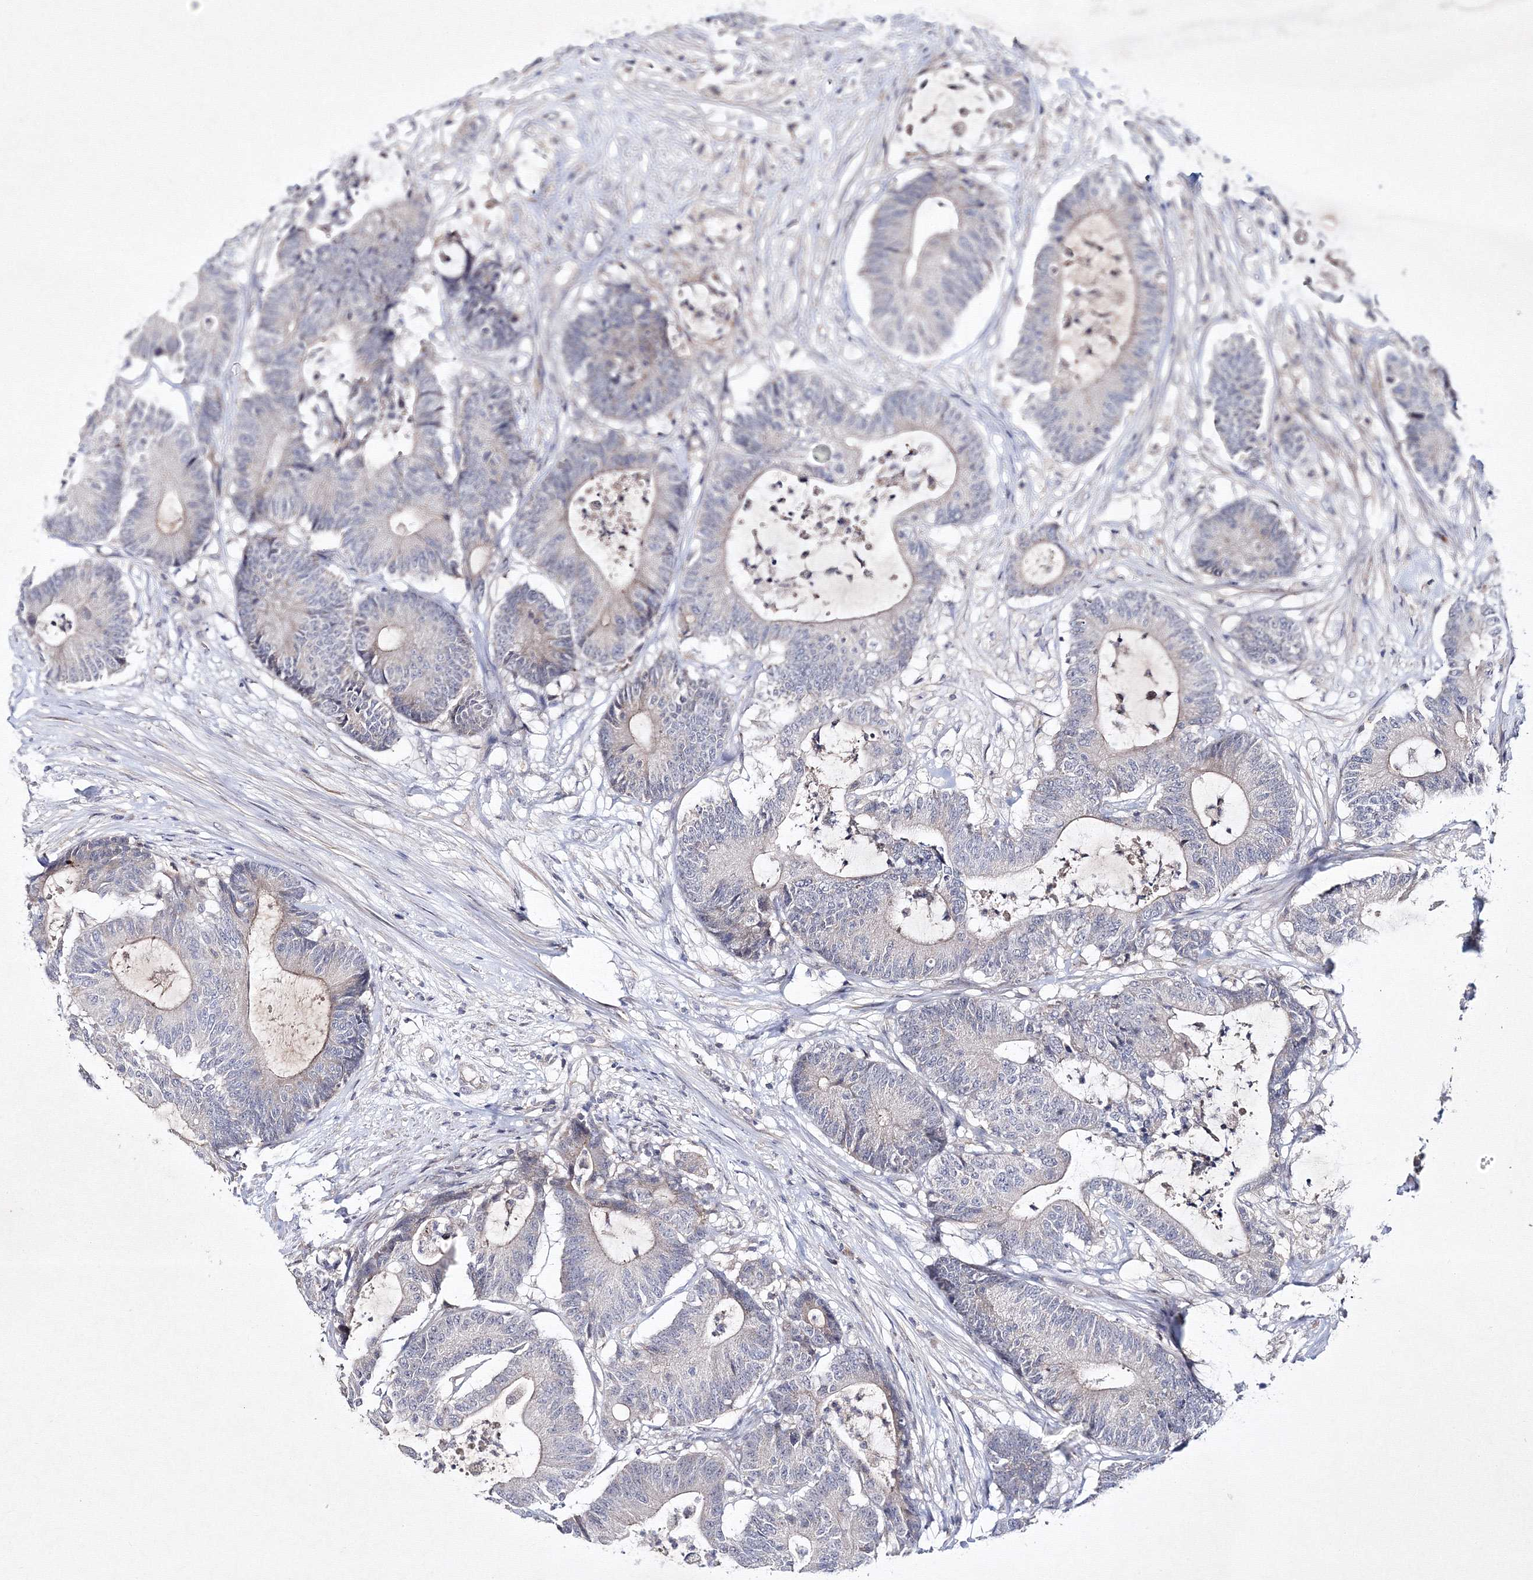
{"staining": {"intensity": "weak", "quantity": "<25%", "location": "cytoplasmic/membranous"}, "tissue": "colorectal cancer", "cell_type": "Tumor cells", "image_type": "cancer", "snomed": [{"axis": "morphology", "description": "Adenocarcinoma, NOS"}, {"axis": "topography", "description": "Colon"}], "caption": "This photomicrograph is of adenocarcinoma (colorectal) stained with immunohistochemistry (IHC) to label a protein in brown with the nuclei are counter-stained blue. There is no staining in tumor cells.", "gene": "NEU4", "patient": {"sex": "female", "age": 84}}